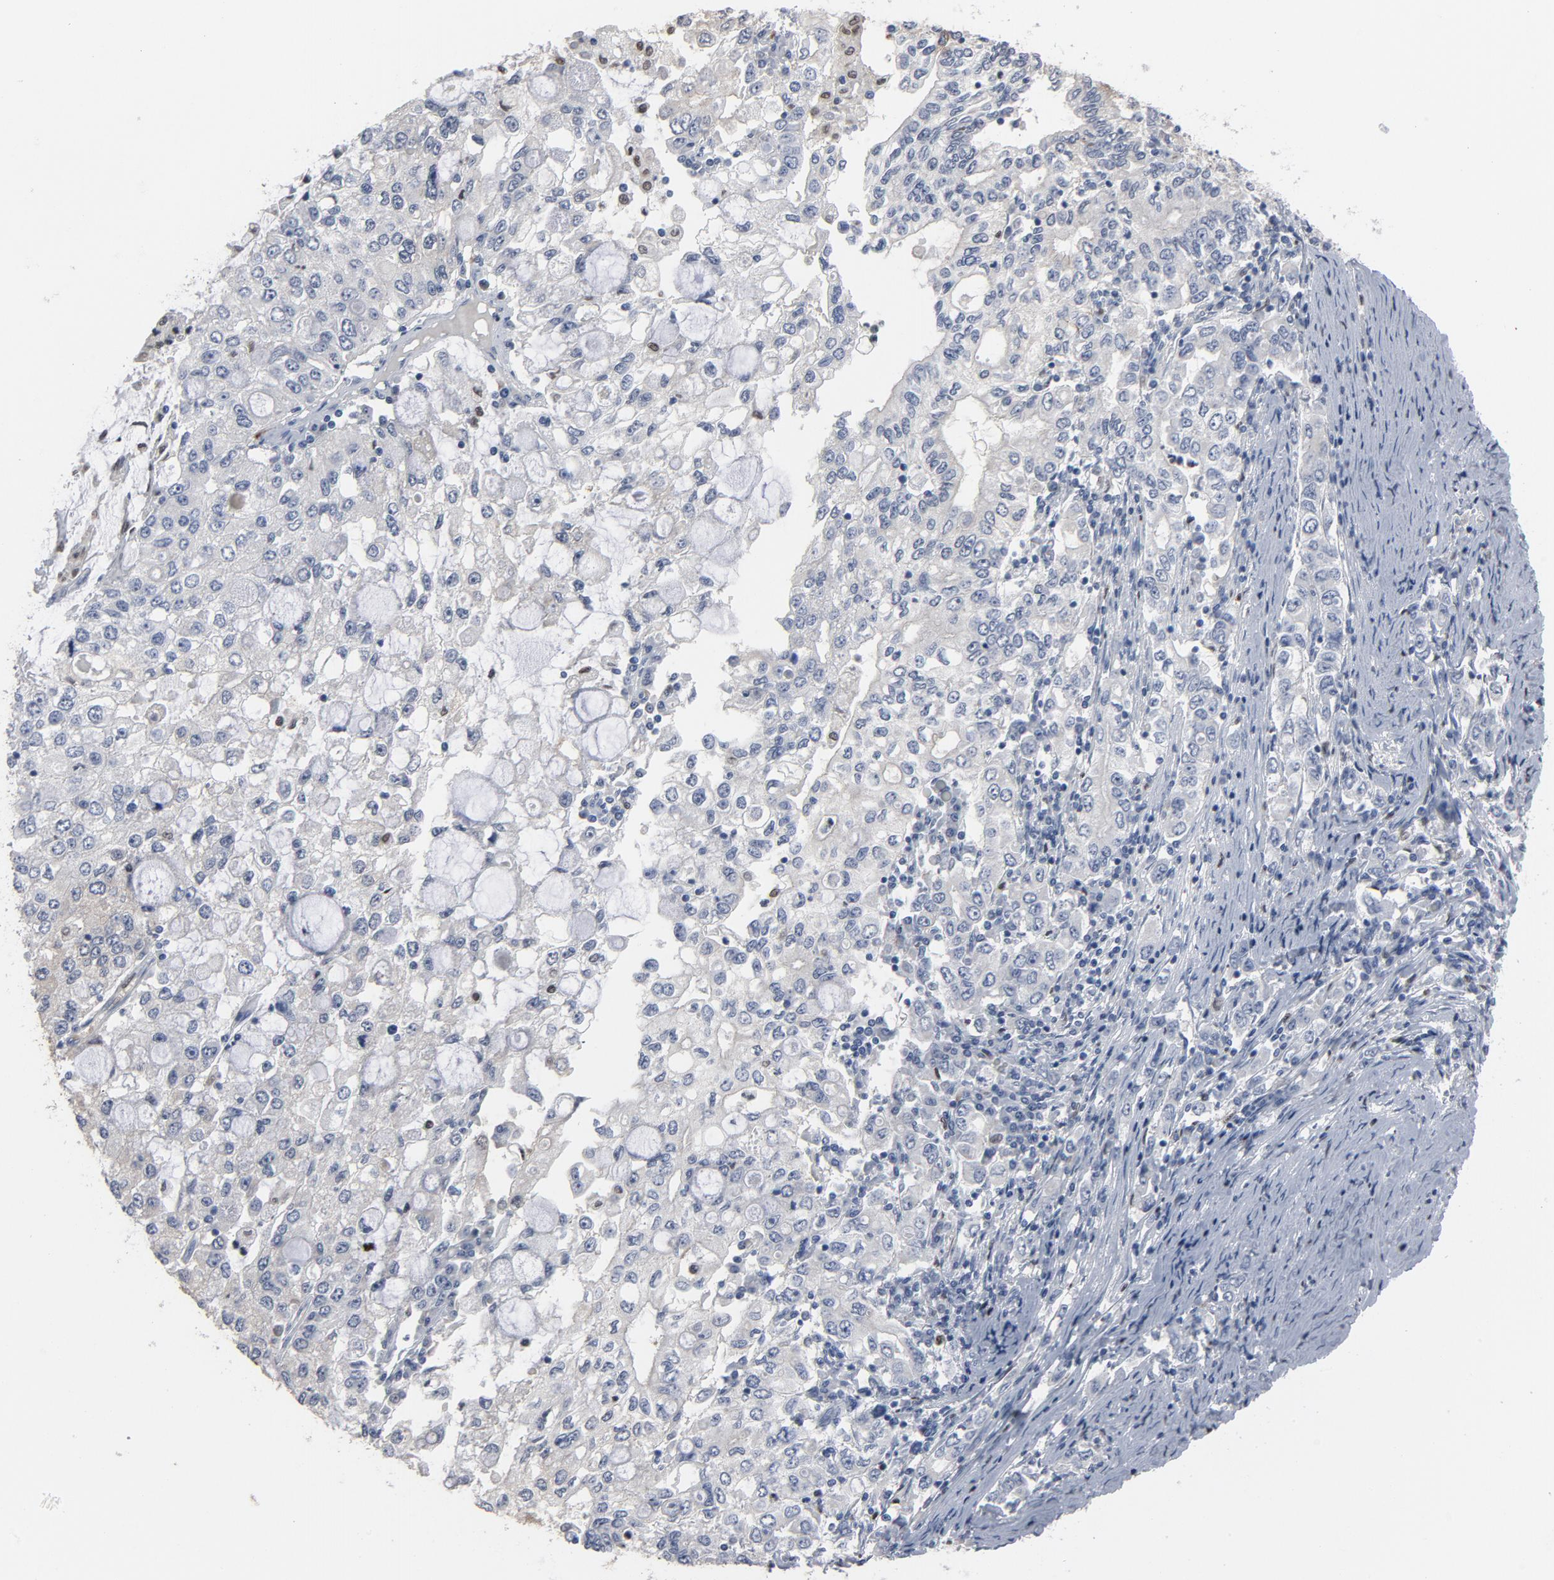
{"staining": {"intensity": "negative", "quantity": "none", "location": "none"}, "tissue": "stomach cancer", "cell_type": "Tumor cells", "image_type": "cancer", "snomed": [{"axis": "morphology", "description": "Adenocarcinoma, NOS"}, {"axis": "topography", "description": "Stomach, lower"}], "caption": "High magnification brightfield microscopy of stomach cancer (adenocarcinoma) stained with DAB (brown) and counterstained with hematoxylin (blue): tumor cells show no significant expression. (Stains: DAB (3,3'-diaminobenzidine) immunohistochemistry with hematoxylin counter stain, Microscopy: brightfield microscopy at high magnification).", "gene": "SPI1", "patient": {"sex": "female", "age": 72}}